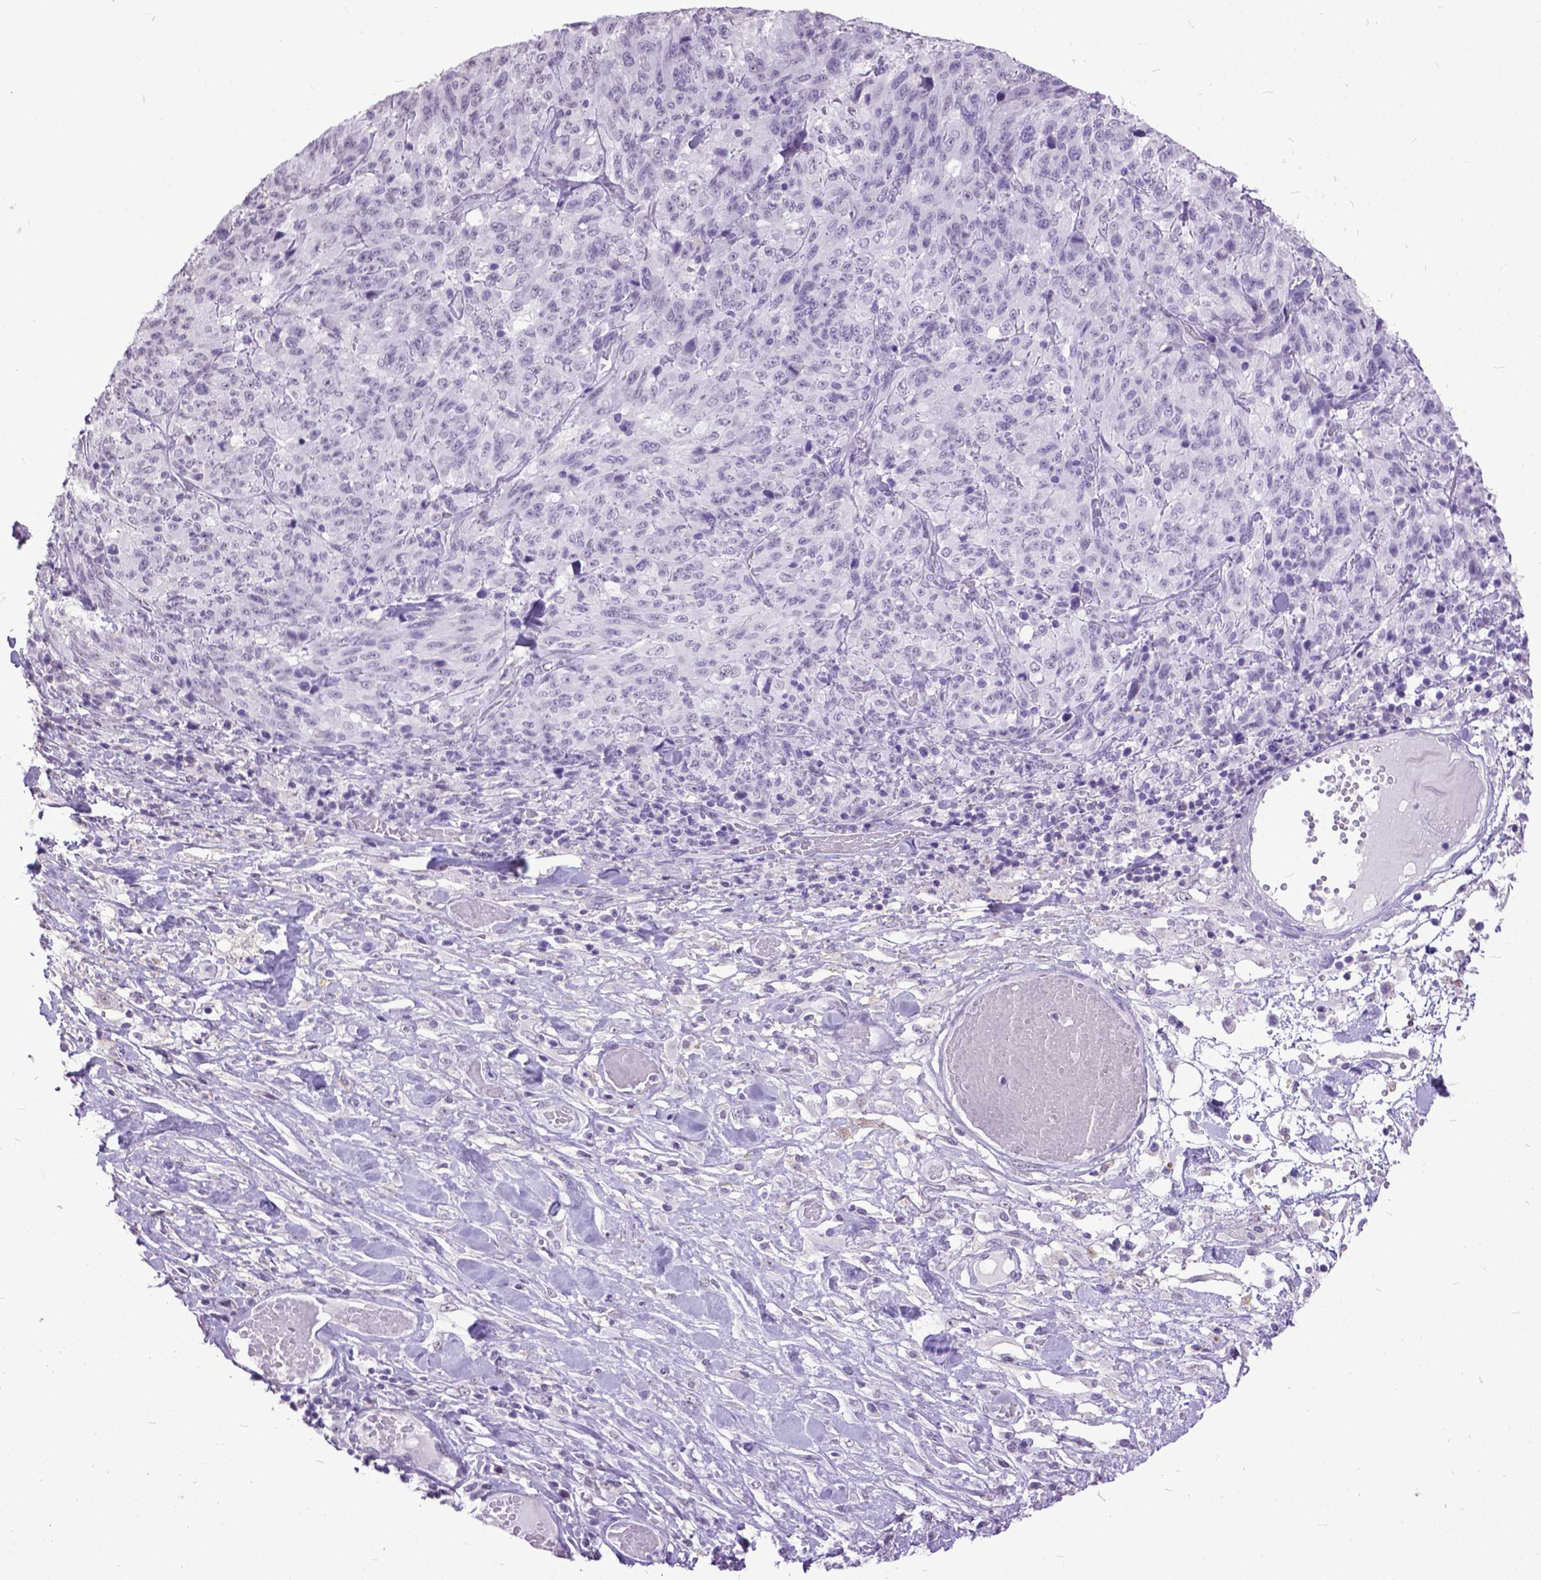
{"staining": {"intensity": "negative", "quantity": "none", "location": "none"}, "tissue": "melanoma", "cell_type": "Tumor cells", "image_type": "cancer", "snomed": [{"axis": "morphology", "description": "Malignant melanoma, NOS"}, {"axis": "topography", "description": "Skin"}], "caption": "High power microscopy image of an IHC micrograph of melanoma, revealing no significant expression in tumor cells.", "gene": "MARCHF10", "patient": {"sex": "female", "age": 91}}